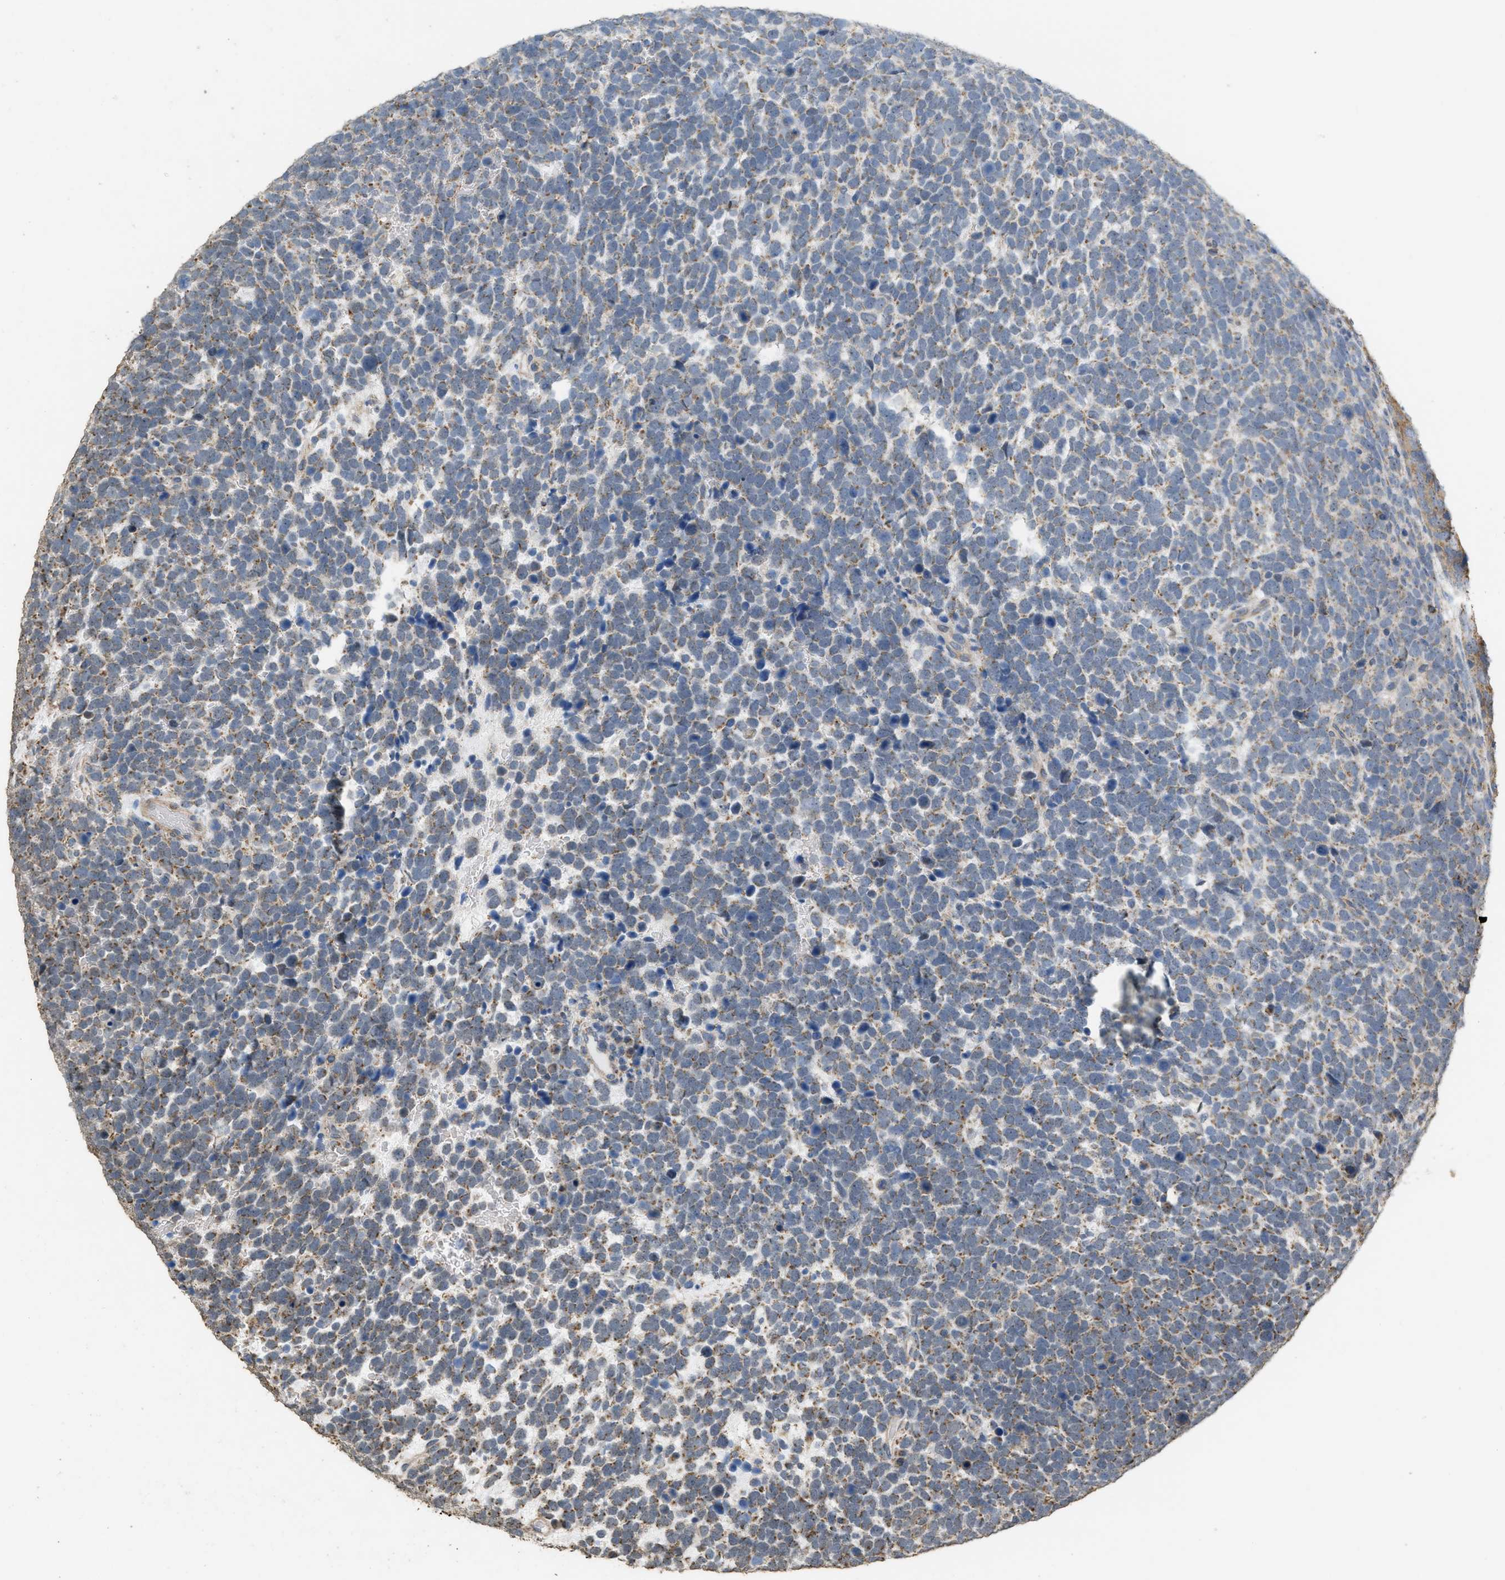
{"staining": {"intensity": "moderate", "quantity": ">75%", "location": "cytoplasmic/membranous"}, "tissue": "urothelial cancer", "cell_type": "Tumor cells", "image_type": "cancer", "snomed": [{"axis": "morphology", "description": "Urothelial carcinoma, High grade"}, {"axis": "topography", "description": "Urinary bladder"}], "caption": "The photomicrograph reveals immunohistochemical staining of high-grade urothelial carcinoma. There is moderate cytoplasmic/membranous expression is present in about >75% of tumor cells.", "gene": "KCNA4", "patient": {"sex": "female", "age": 82}}